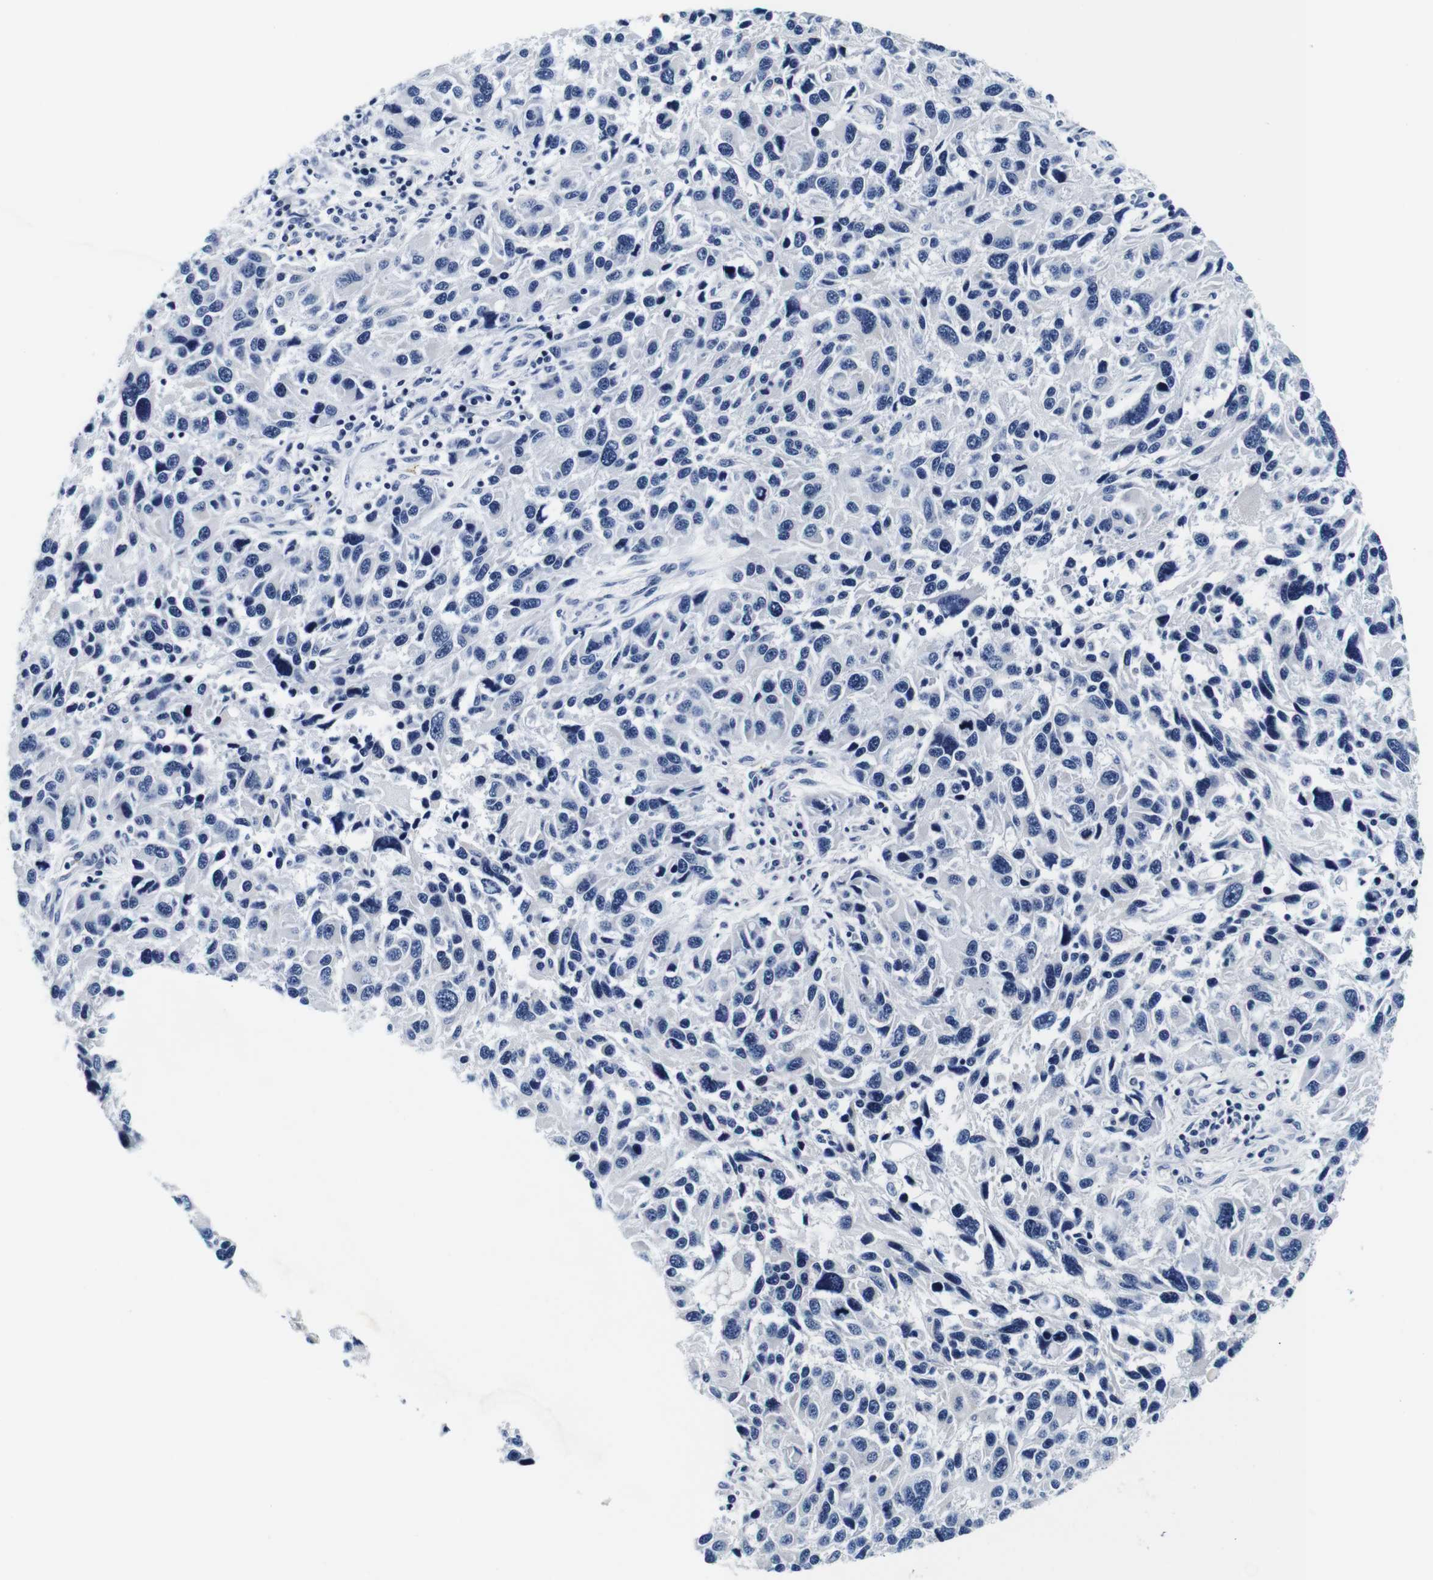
{"staining": {"intensity": "negative", "quantity": "none", "location": "none"}, "tissue": "melanoma", "cell_type": "Tumor cells", "image_type": "cancer", "snomed": [{"axis": "morphology", "description": "Malignant melanoma, NOS"}, {"axis": "topography", "description": "Skin"}], "caption": "Malignant melanoma was stained to show a protein in brown. There is no significant expression in tumor cells.", "gene": "GP1BA", "patient": {"sex": "male", "age": 53}}